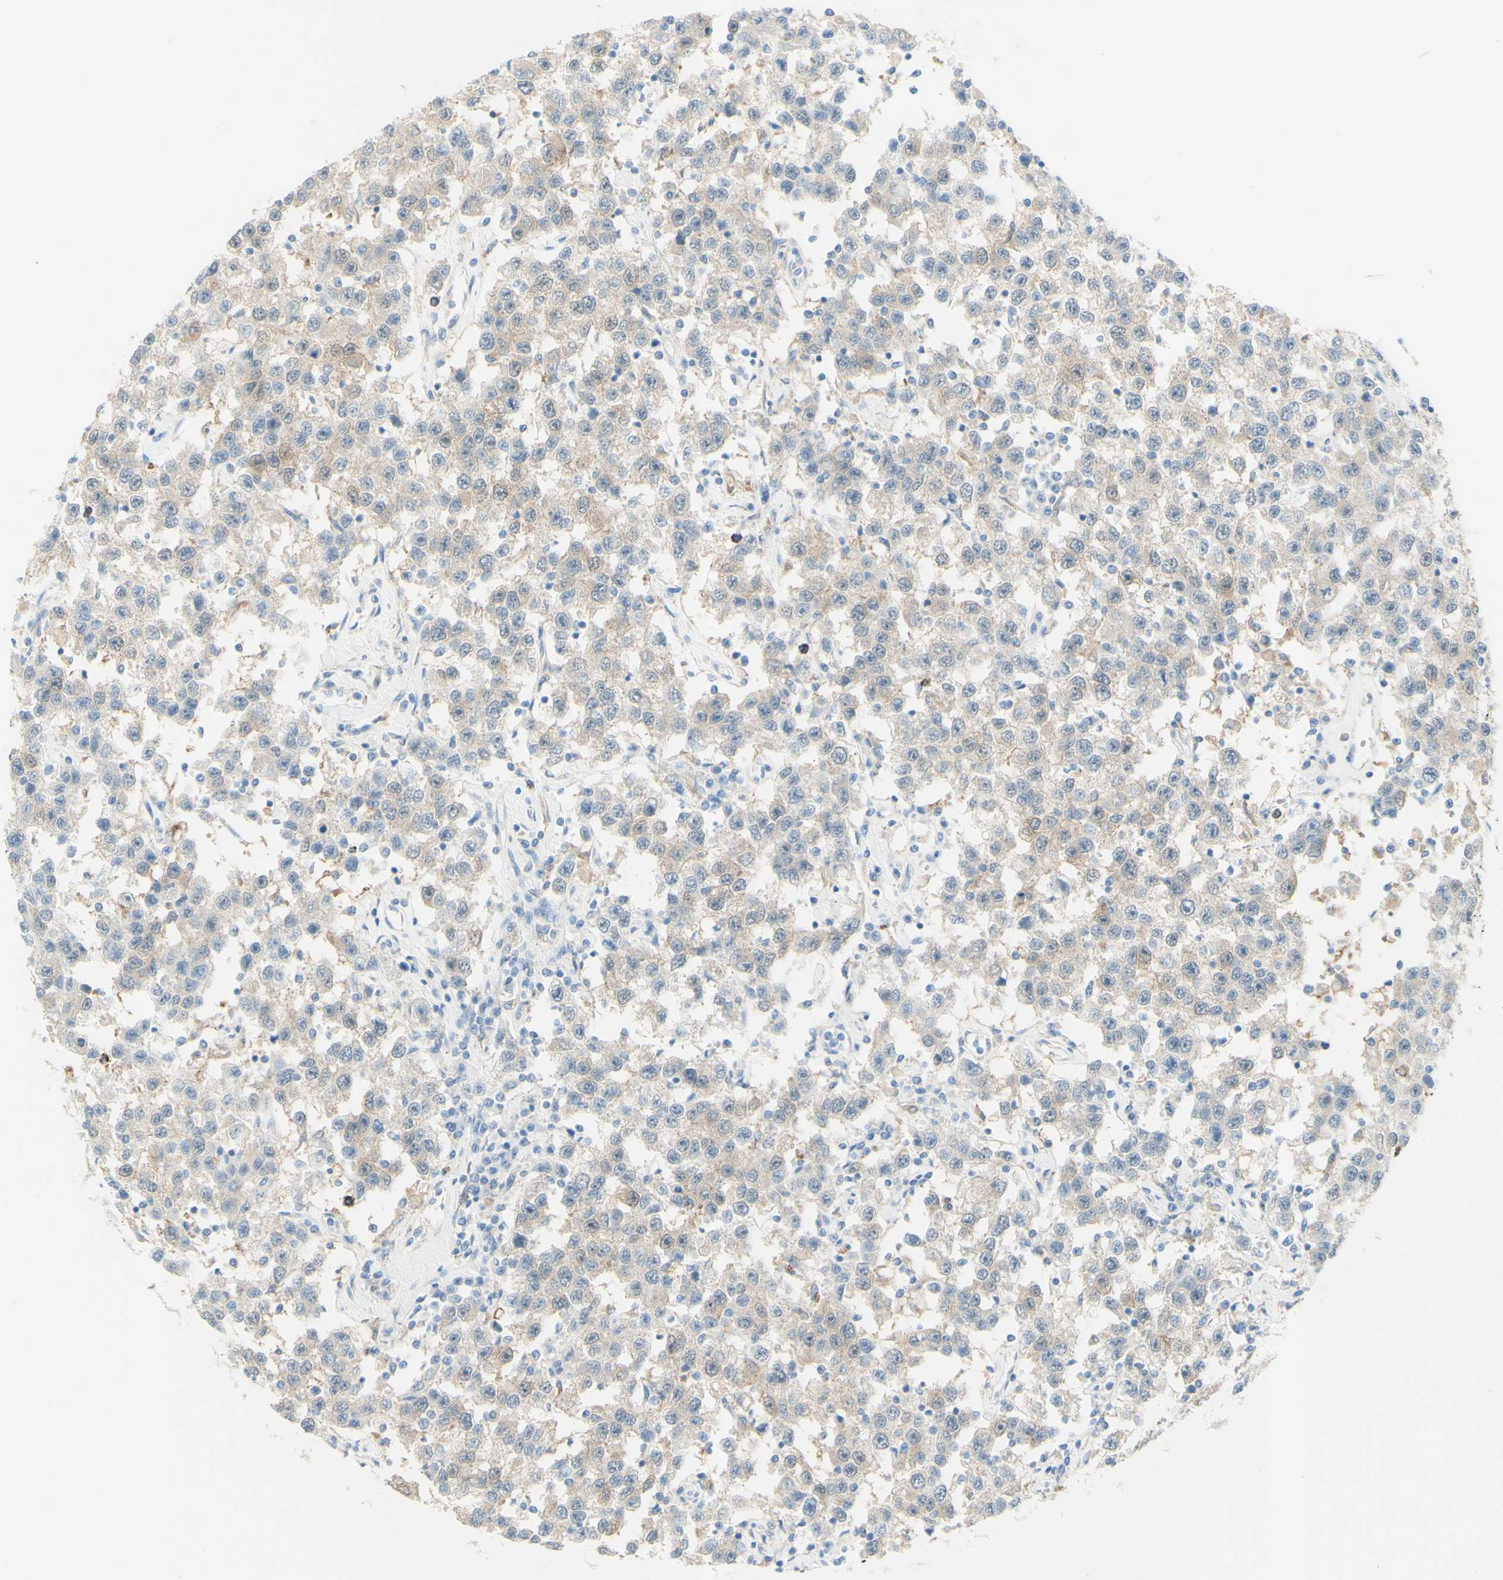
{"staining": {"intensity": "weak", "quantity": "<25%", "location": "cytoplasmic/membranous"}, "tissue": "testis cancer", "cell_type": "Tumor cells", "image_type": "cancer", "snomed": [{"axis": "morphology", "description": "Seminoma, NOS"}, {"axis": "topography", "description": "Testis"}], "caption": "The micrograph exhibits no staining of tumor cells in testis seminoma. The staining is performed using DAB brown chromogen with nuclei counter-stained in using hematoxylin.", "gene": "TSPAN1", "patient": {"sex": "male", "age": 41}}